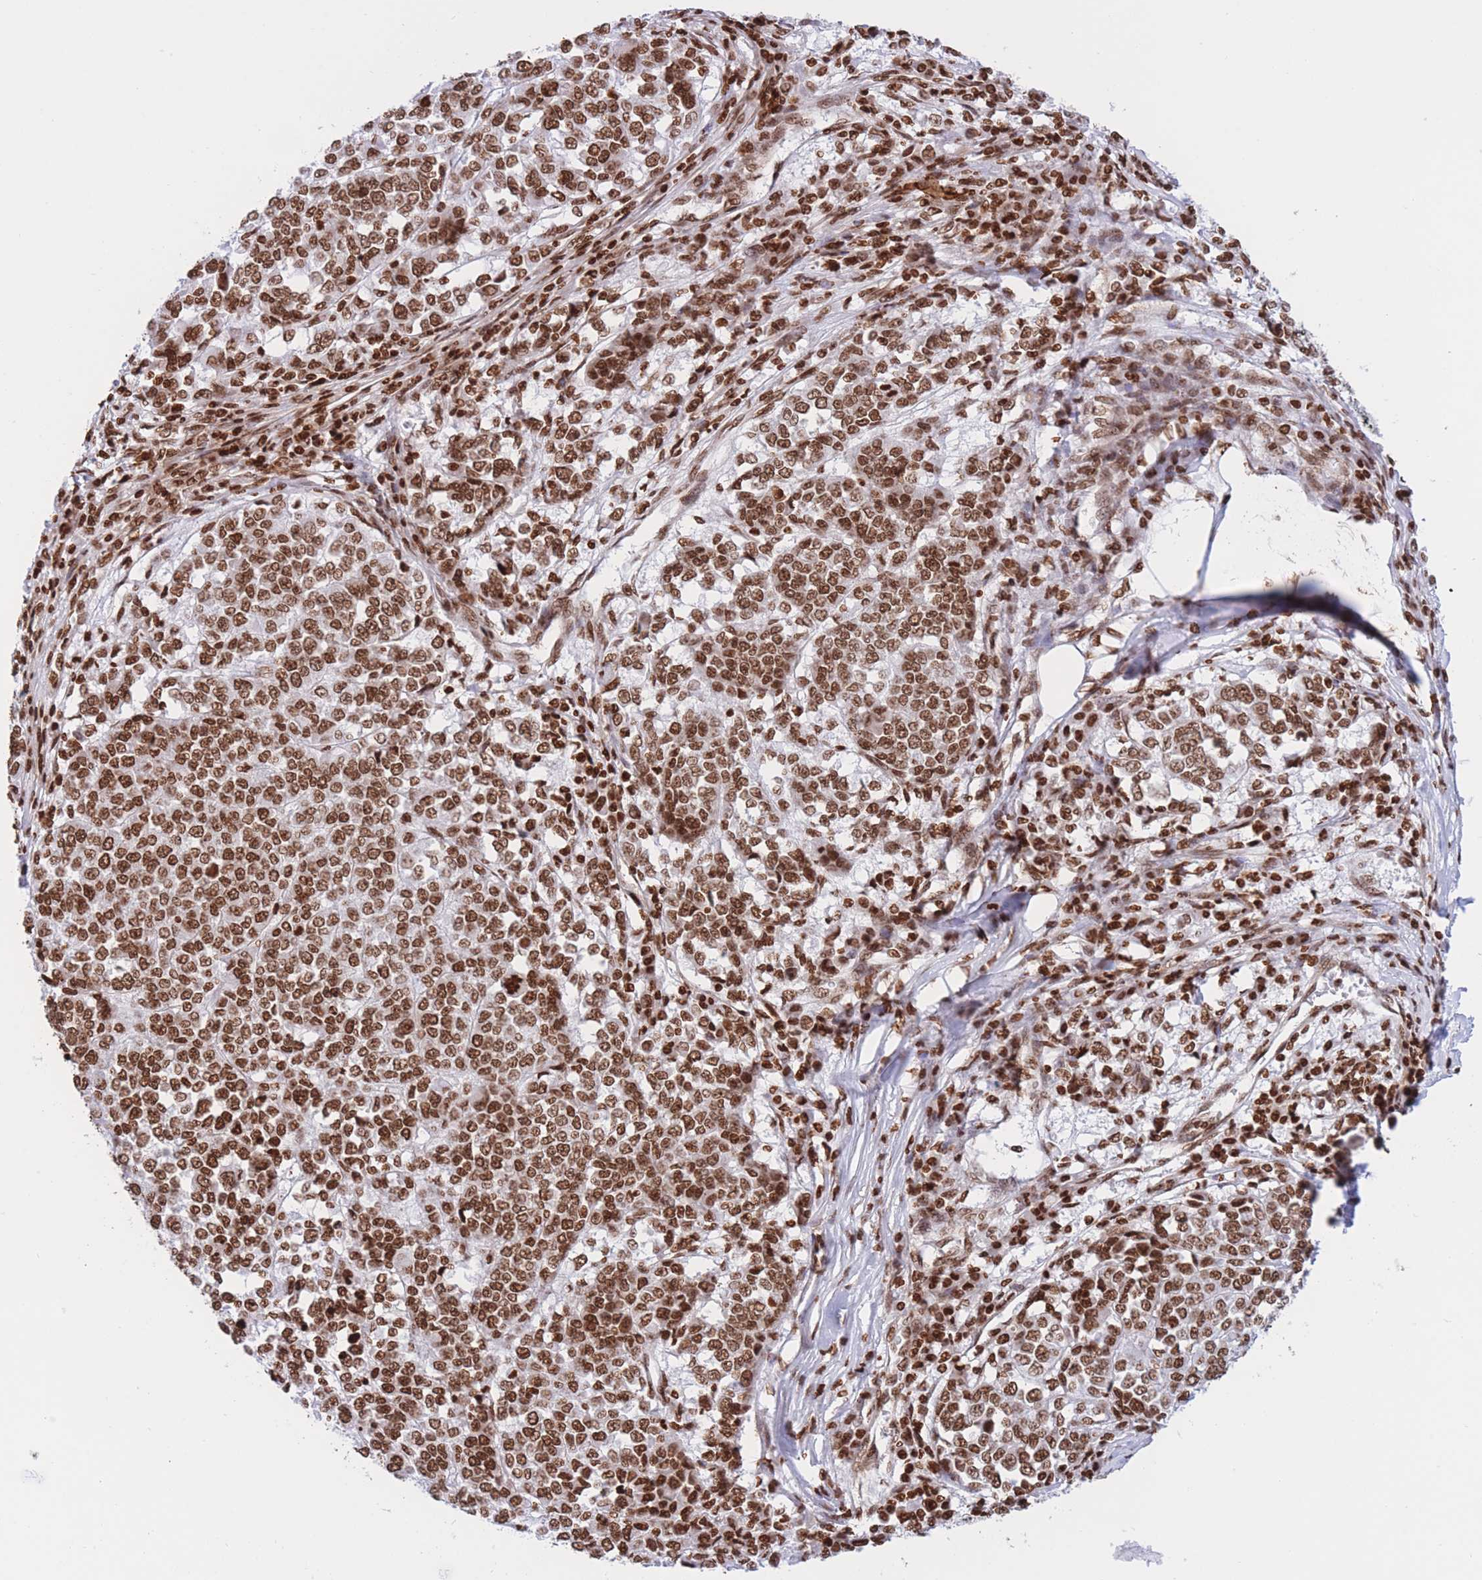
{"staining": {"intensity": "strong", "quantity": ">75%", "location": "nuclear"}, "tissue": "melanoma", "cell_type": "Tumor cells", "image_type": "cancer", "snomed": [{"axis": "morphology", "description": "Malignant melanoma, Metastatic site"}, {"axis": "topography", "description": "Lymph node"}], "caption": "Immunohistochemical staining of melanoma demonstrates strong nuclear protein staining in approximately >75% of tumor cells. Ihc stains the protein in brown and the nuclei are stained blue.", "gene": "H2BC11", "patient": {"sex": "male", "age": 44}}